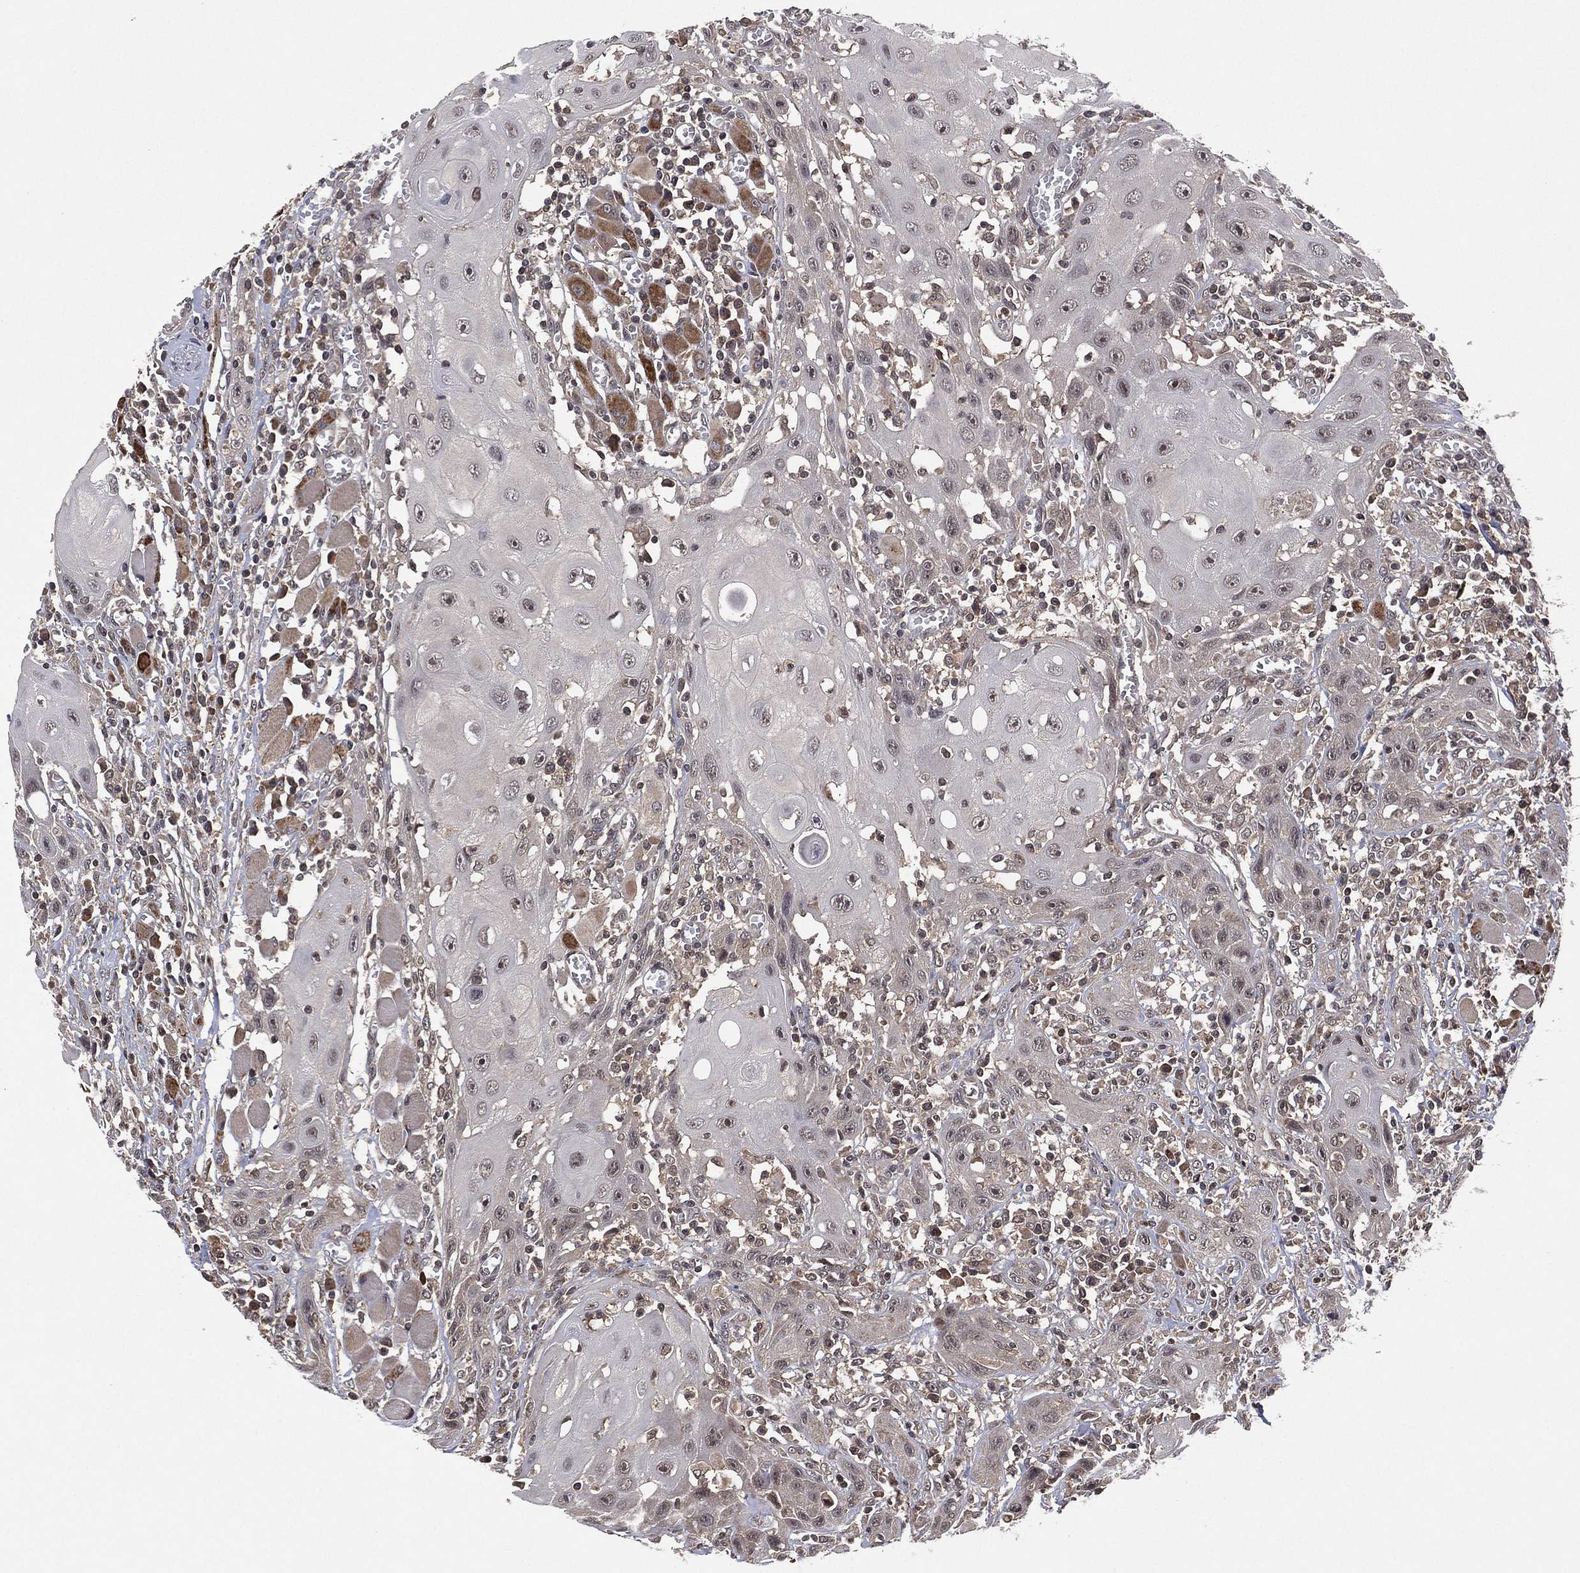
{"staining": {"intensity": "negative", "quantity": "none", "location": "none"}, "tissue": "head and neck cancer", "cell_type": "Tumor cells", "image_type": "cancer", "snomed": [{"axis": "morphology", "description": "Normal tissue, NOS"}, {"axis": "morphology", "description": "Squamous cell carcinoma, NOS"}, {"axis": "topography", "description": "Oral tissue"}, {"axis": "topography", "description": "Head-Neck"}], "caption": "A high-resolution photomicrograph shows IHC staining of squamous cell carcinoma (head and neck), which reveals no significant staining in tumor cells. The staining was performed using DAB (3,3'-diaminobenzidine) to visualize the protein expression in brown, while the nuclei were stained in blue with hematoxylin (Magnification: 20x).", "gene": "ATG4B", "patient": {"sex": "male", "age": 71}}